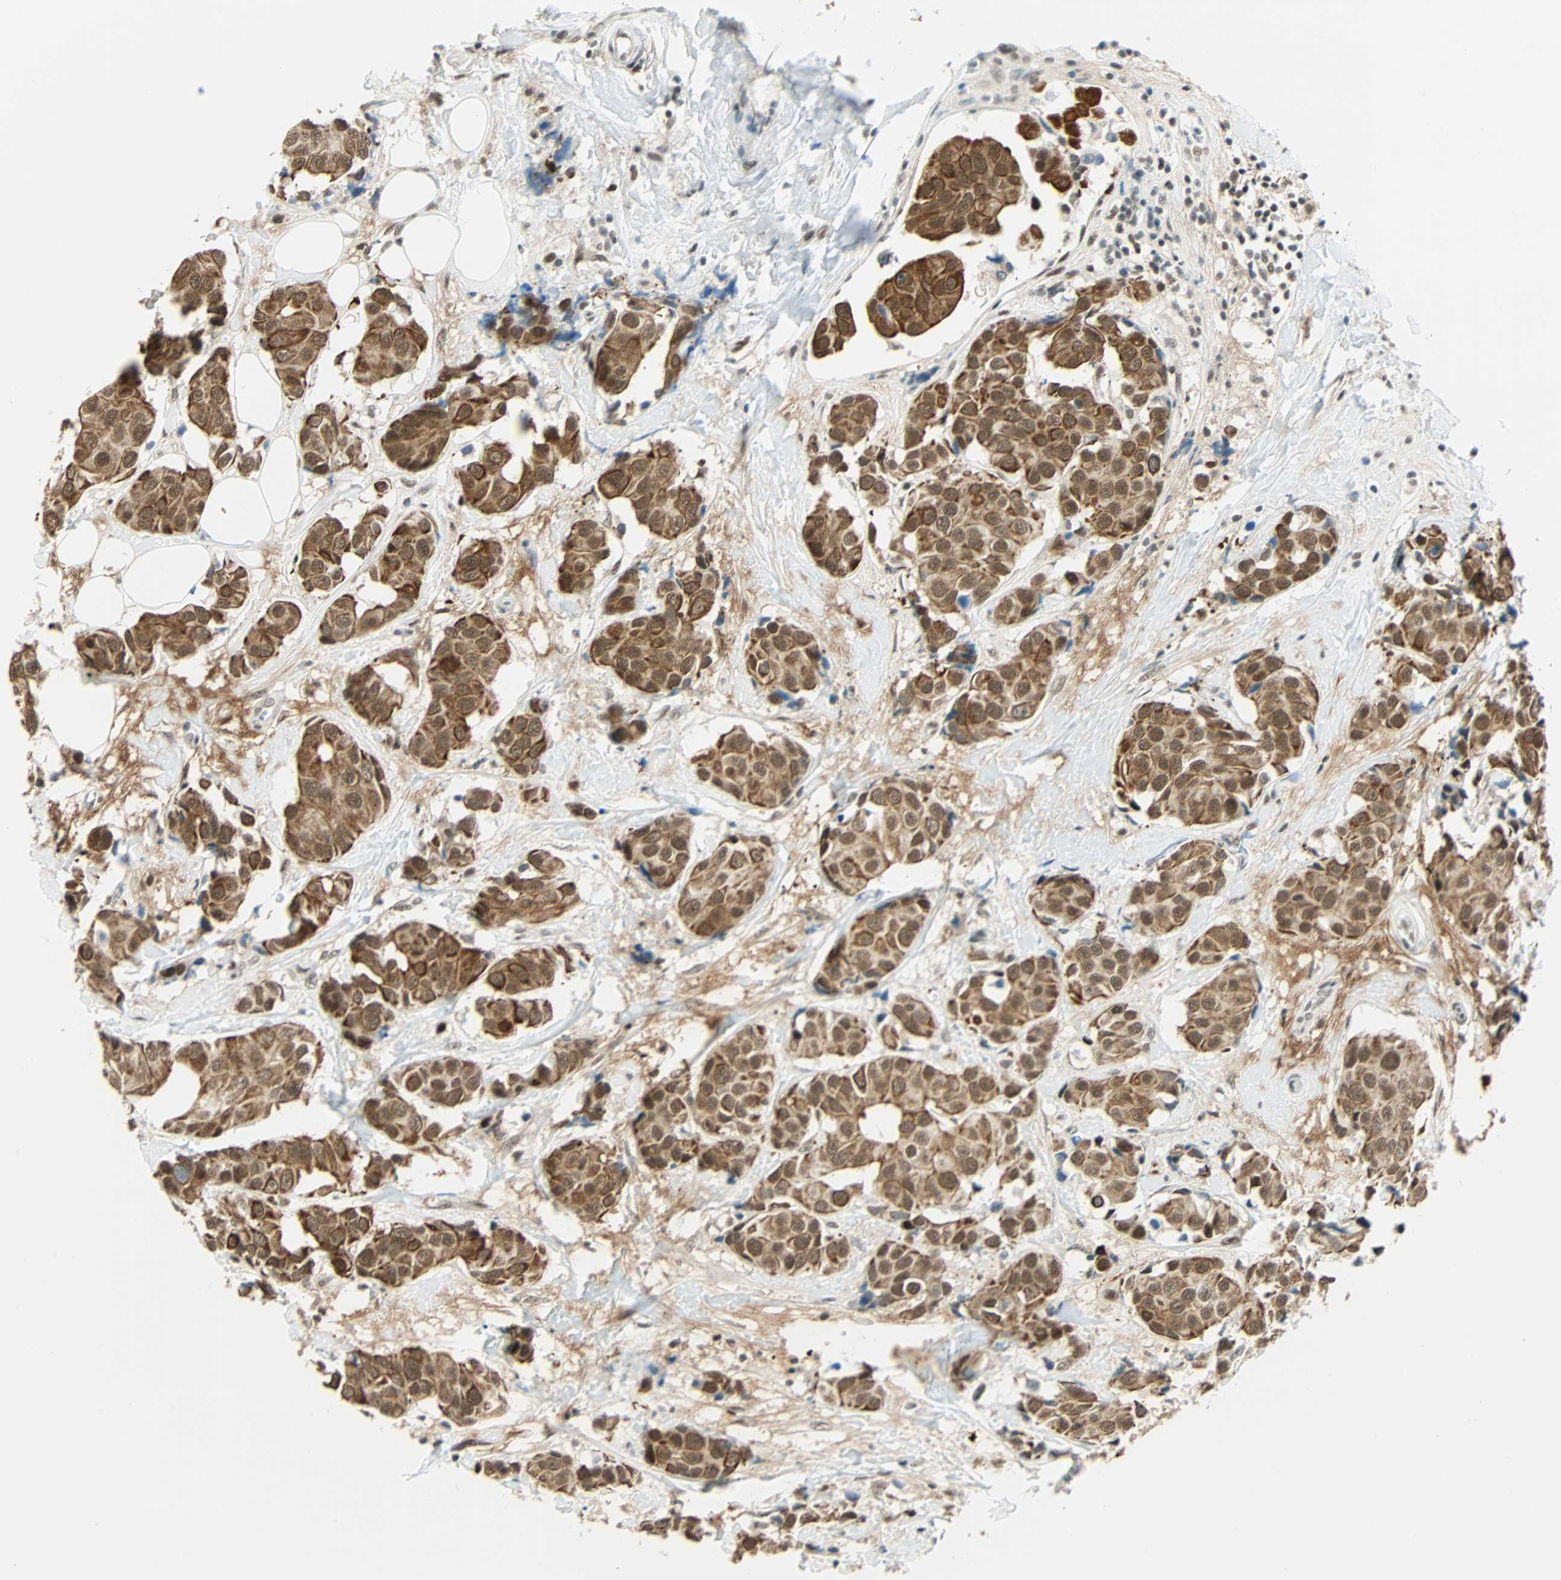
{"staining": {"intensity": "strong", "quantity": ">75%", "location": "cytoplasmic/membranous,nuclear"}, "tissue": "breast cancer", "cell_type": "Tumor cells", "image_type": "cancer", "snomed": [{"axis": "morphology", "description": "Normal tissue, NOS"}, {"axis": "morphology", "description": "Duct carcinoma"}, {"axis": "topography", "description": "Breast"}], "caption": "Human breast cancer stained with a brown dye exhibits strong cytoplasmic/membranous and nuclear positive staining in approximately >75% of tumor cells.", "gene": "NELFE", "patient": {"sex": "female", "age": 39}}